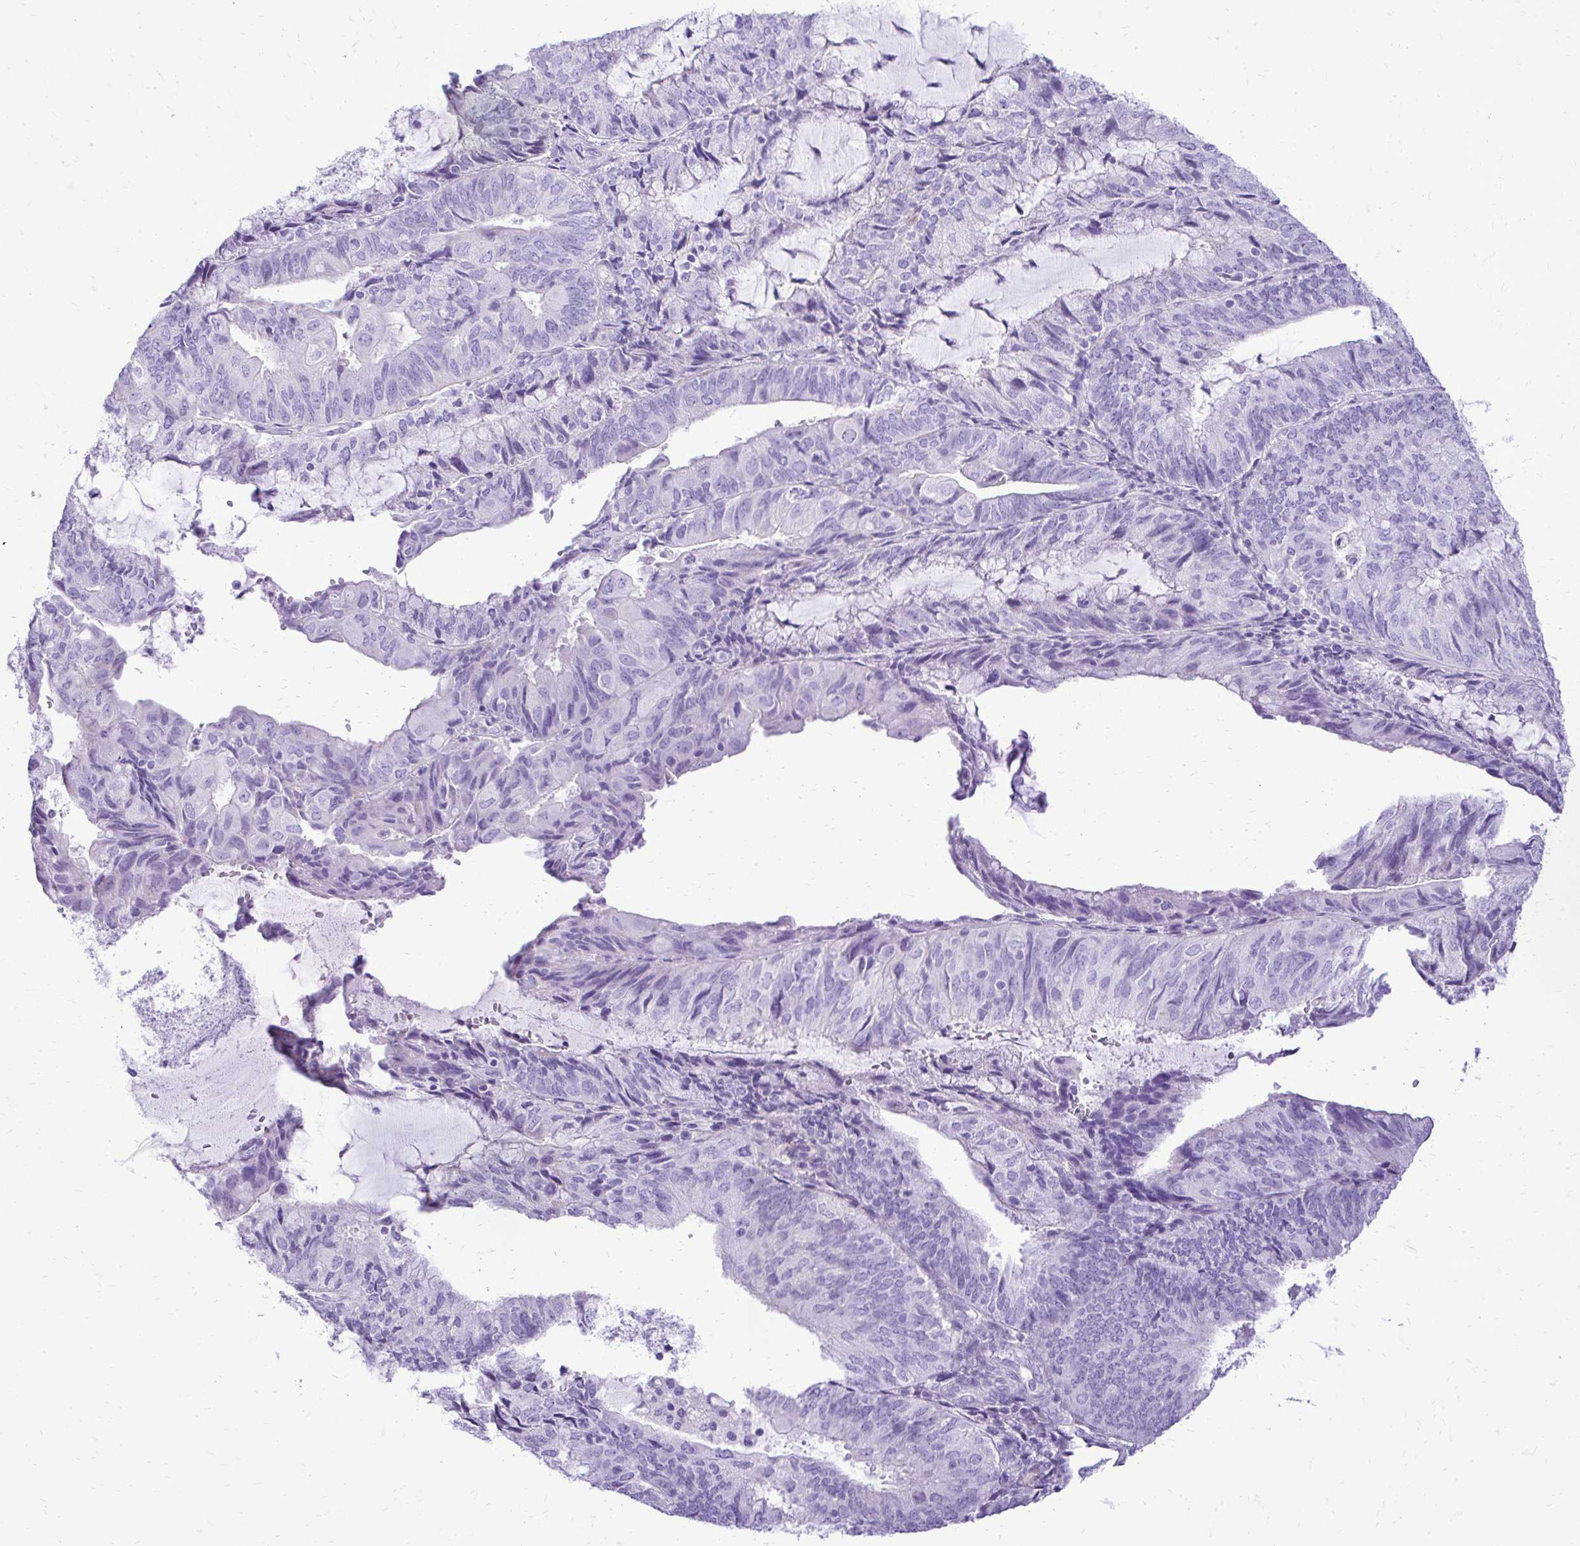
{"staining": {"intensity": "negative", "quantity": "none", "location": "none"}, "tissue": "endometrial cancer", "cell_type": "Tumor cells", "image_type": "cancer", "snomed": [{"axis": "morphology", "description": "Adenocarcinoma, NOS"}, {"axis": "topography", "description": "Endometrium"}], "caption": "There is no significant positivity in tumor cells of adenocarcinoma (endometrial).", "gene": "PELI3", "patient": {"sex": "female", "age": 81}}